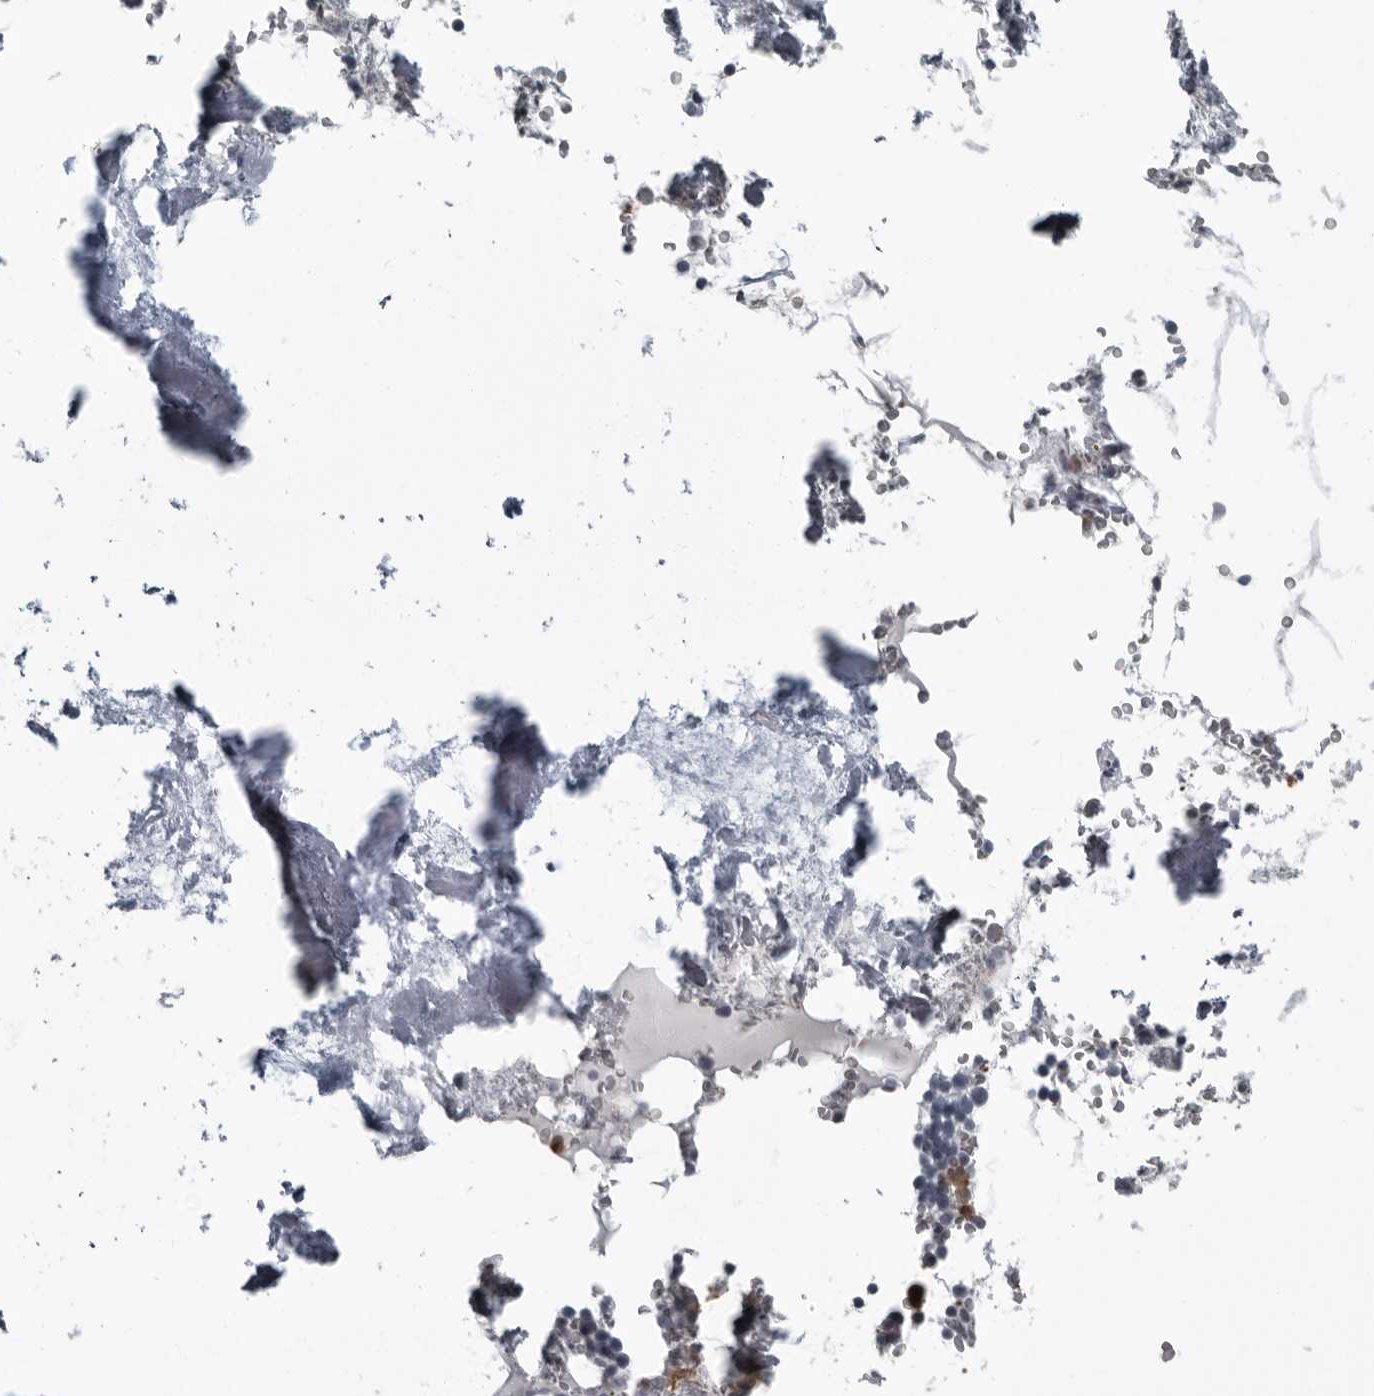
{"staining": {"intensity": "strong", "quantity": "<25%", "location": "cytoplasmic/membranous,nuclear"}, "tissue": "bone marrow", "cell_type": "Hematopoietic cells", "image_type": "normal", "snomed": [{"axis": "morphology", "description": "Normal tissue, NOS"}, {"axis": "topography", "description": "Bone marrow"}], "caption": "Brown immunohistochemical staining in benign bone marrow reveals strong cytoplasmic/membranous,nuclear staining in approximately <25% of hematopoietic cells.", "gene": "RTCA", "patient": {"sex": "male", "age": 70}}